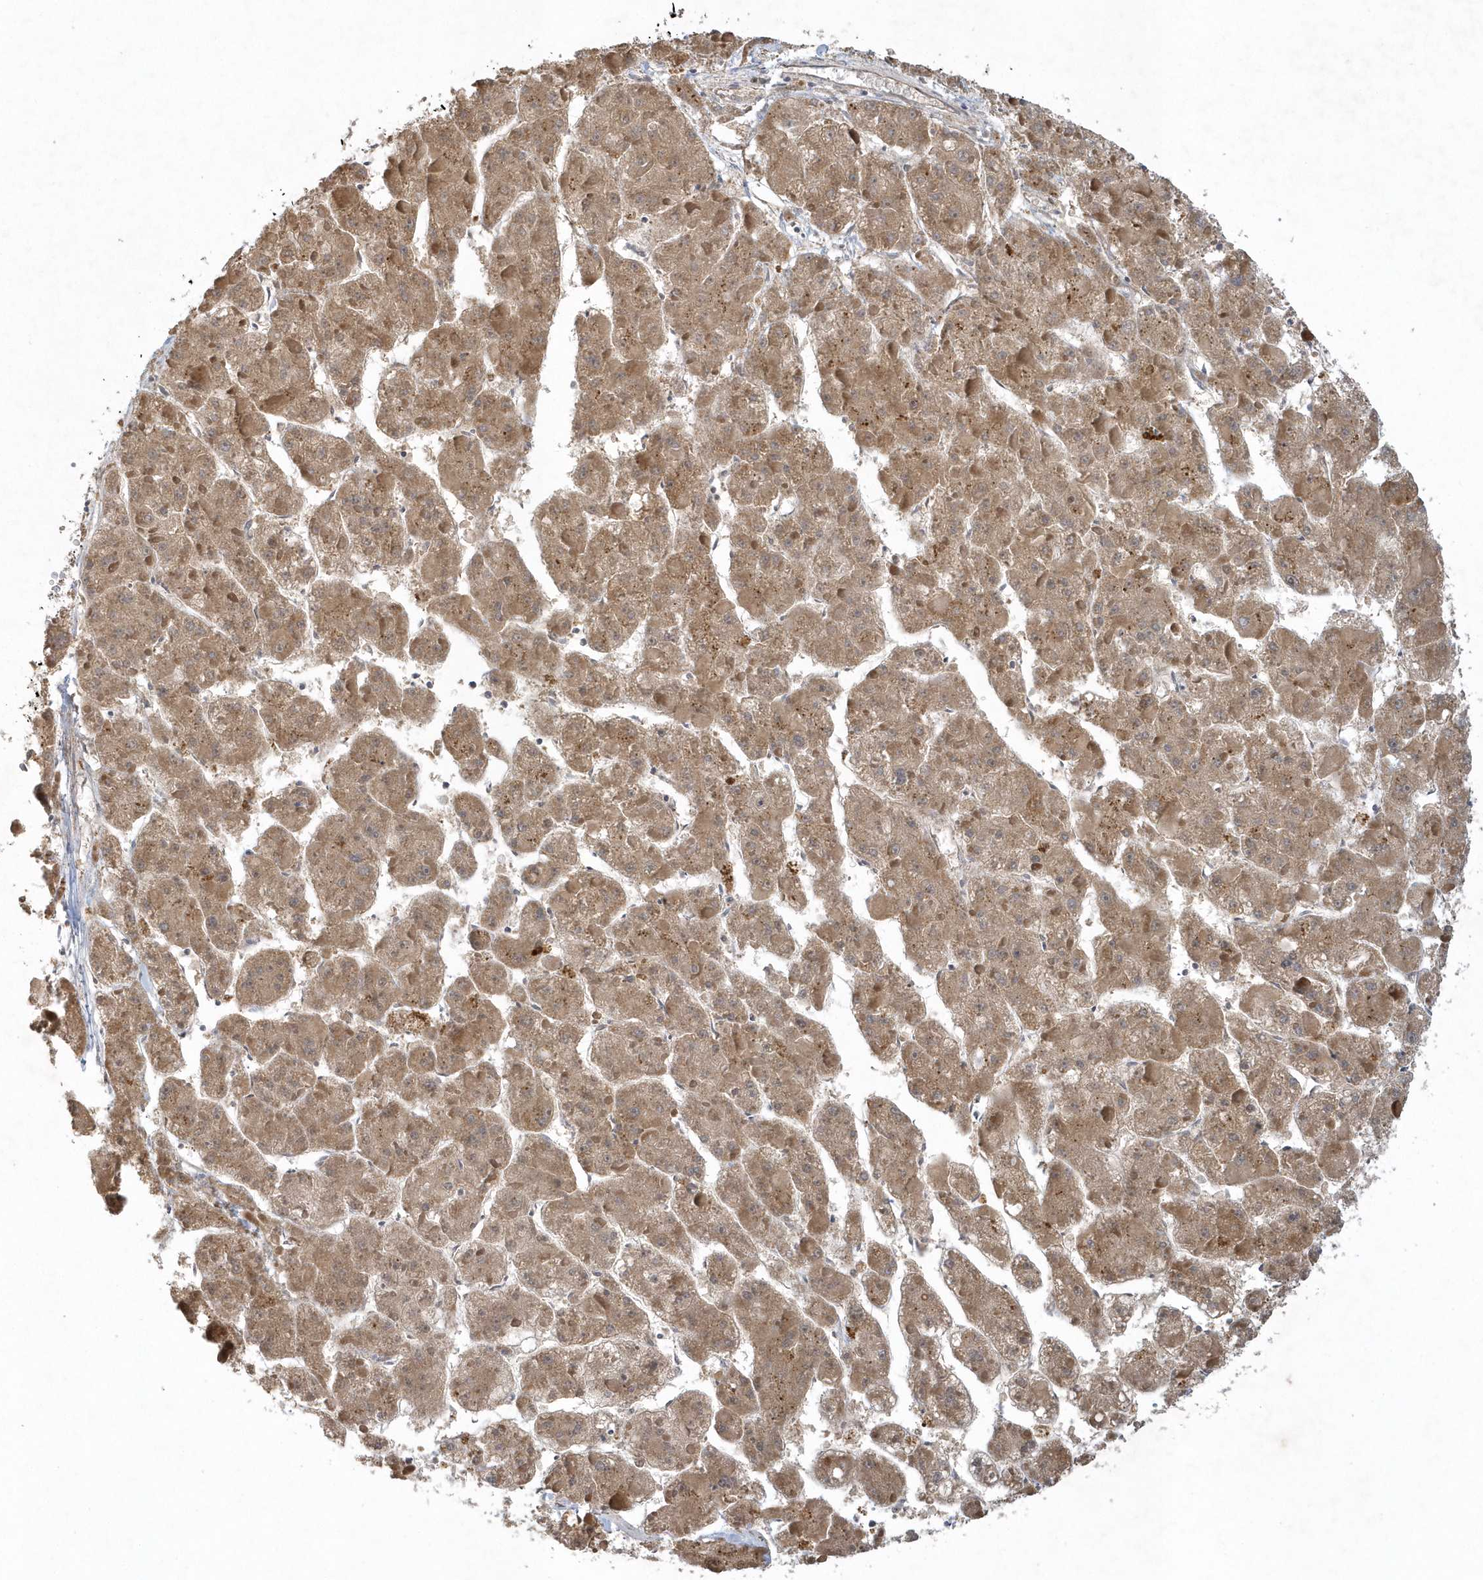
{"staining": {"intensity": "moderate", "quantity": ">75%", "location": "cytoplasmic/membranous"}, "tissue": "liver cancer", "cell_type": "Tumor cells", "image_type": "cancer", "snomed": [{"axis": "morphology", "description": "Carcinoma, Hepatocellular, NOS"}, {"axis": "topography", "description": "Liver"}], "caption": "An immunohistochemistry (IHC) image of tumor tissue is shown. Protein staining in brown shows moderate cytoplasmic/membranous positivity in liver hepatocellular carcinoma within tumor cells.", "gene": "THG1L", "patient": {"sex": "female", "age": 73}}